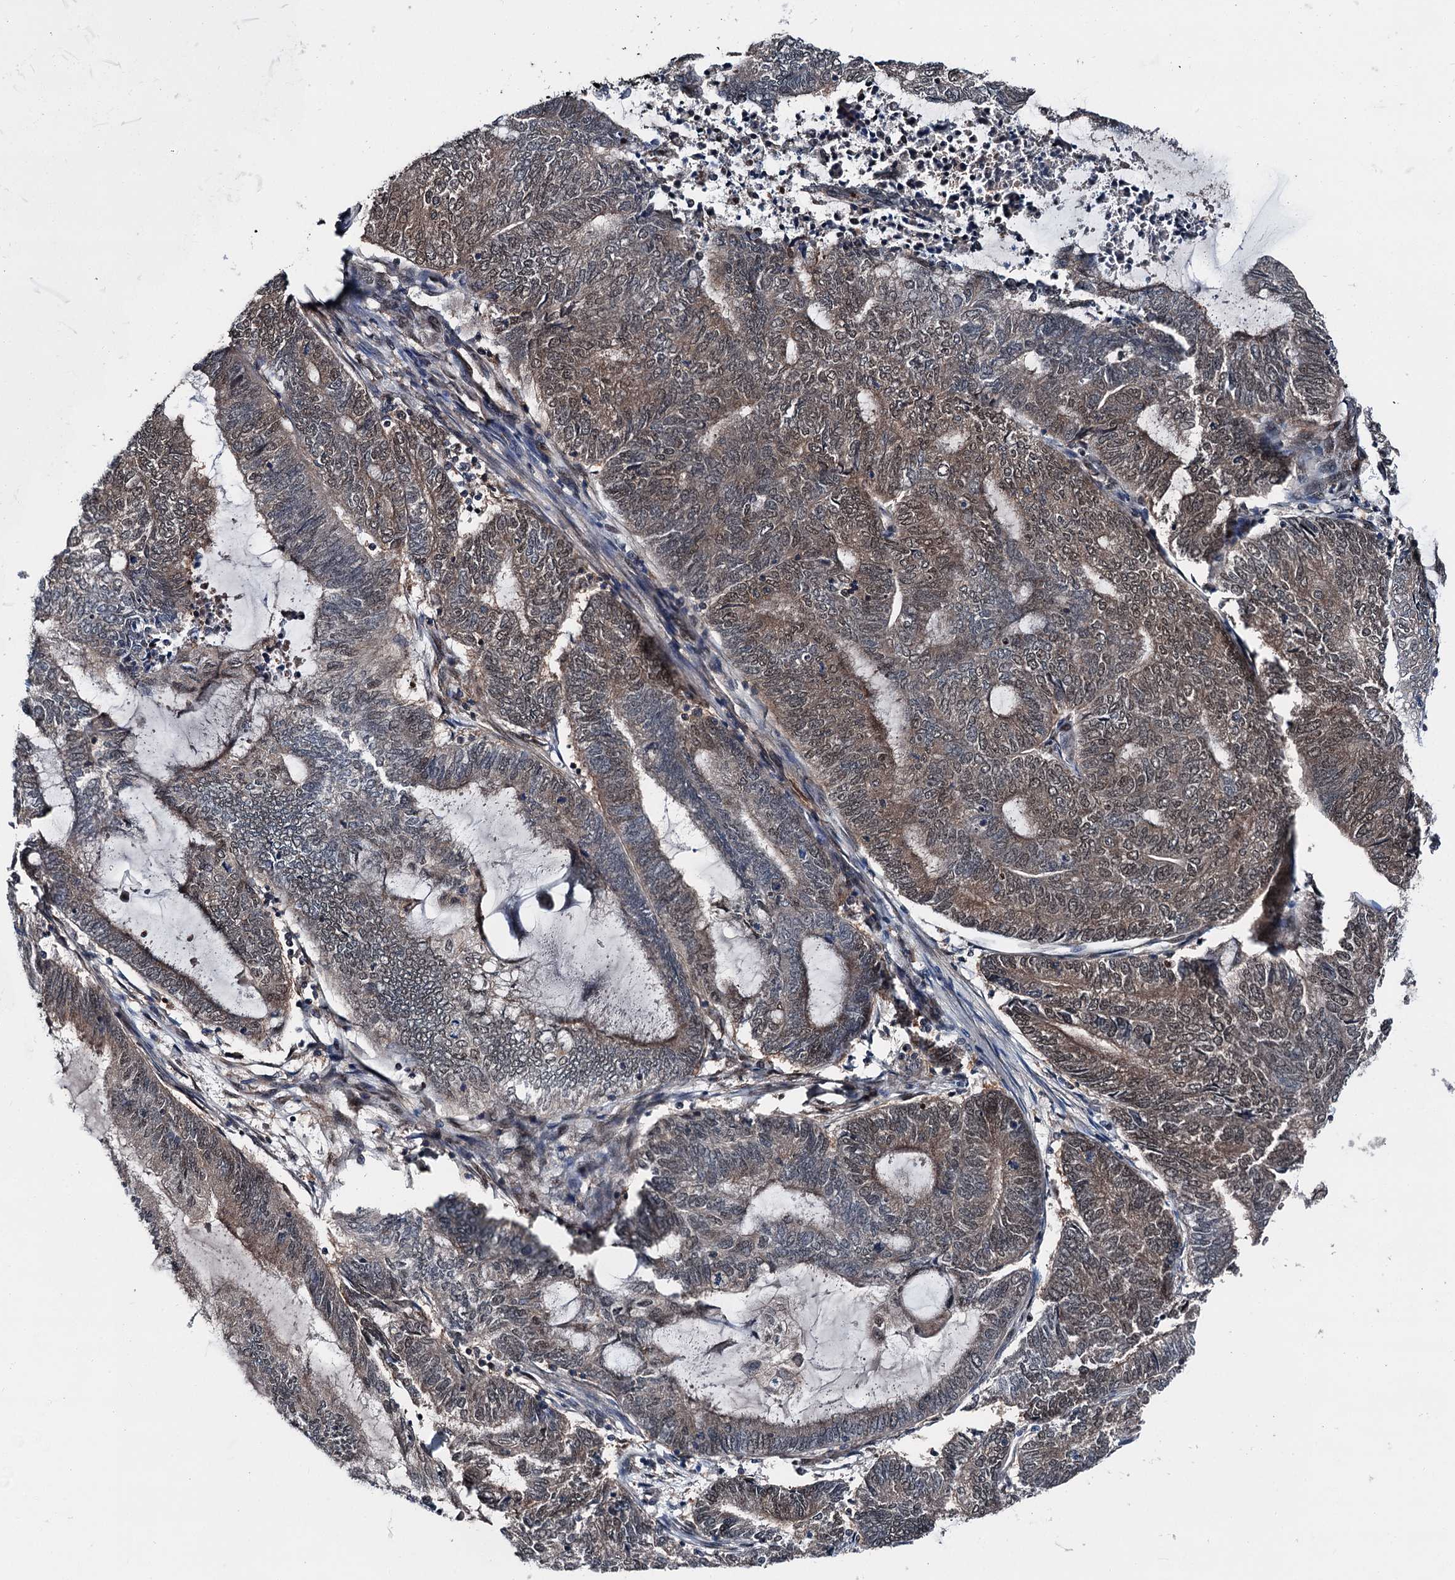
{"staining": {"intensity": "moderate", "quantity": "25%-75%", "location": "cytoplasmic/membranous,nuclear"}, "tissue": "endometrial cancer", "cell_type": "Tumor cells", "image_type": "cancer", "snomed": [{"axis": "morphology", "description": "Adenocarcinoma, NOS"}, {"axis": "topography", "description": "Uterus"}, {"axis": "topography", "description": "Endometrium"}], "caption": "Brown immunohistochemical staining in human adenocarcinoma (endometrial) demonstrates moderate cytoplasmic/membranous and nuclear staining in approximately 25%-75% of tumor cells.", "gene": "PSMD13", "patient": {"sex": "female", "age": 70}}